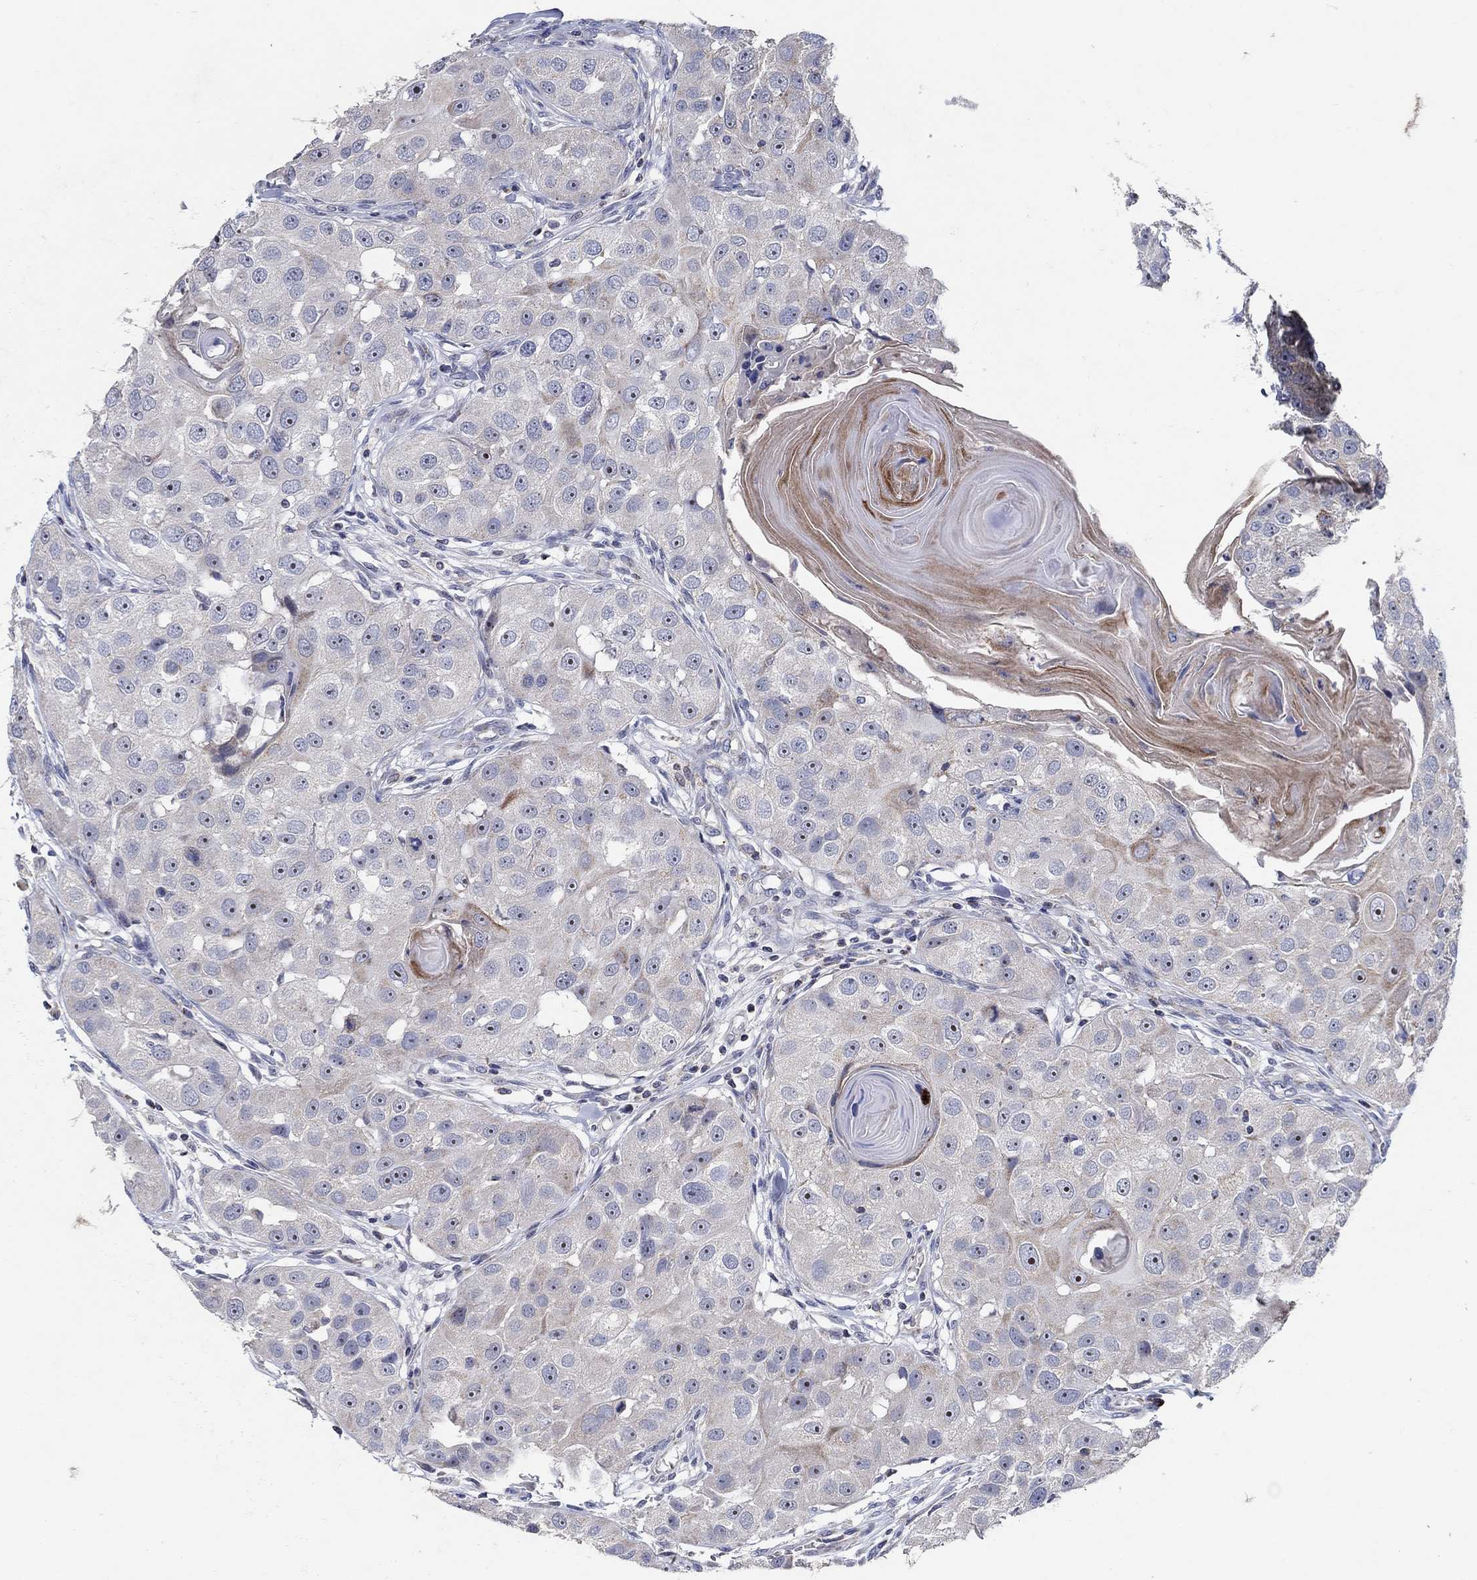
{"staining": {"intensity": "negative", "quantity": "none", "location": "none"}, "tissue": "head and neck cancer", "cell_type": "Tumor cells", "image_type": "cancer", "snomed": [{"axis": "morphology", "description": "Normal tissue, NOS"}, {"axis": "morphology", "description": "Squamous cell carcinoma, NOS"}, {"axis": "topography", "description": "Skeletal muscle"}, {"axis": "topography", "description": "Head-Neck"}], "caption": "The image displays no significant expression in tumor cells of head and neck cancer. Brightfield microscopy of IHC stained with DAB (3,3'-diaminobenzidine) (brown) and hematoxylin (blue), captured at high magnification.", "gene": "HMX2", "patient": {"sex": "male", "age": 51}}